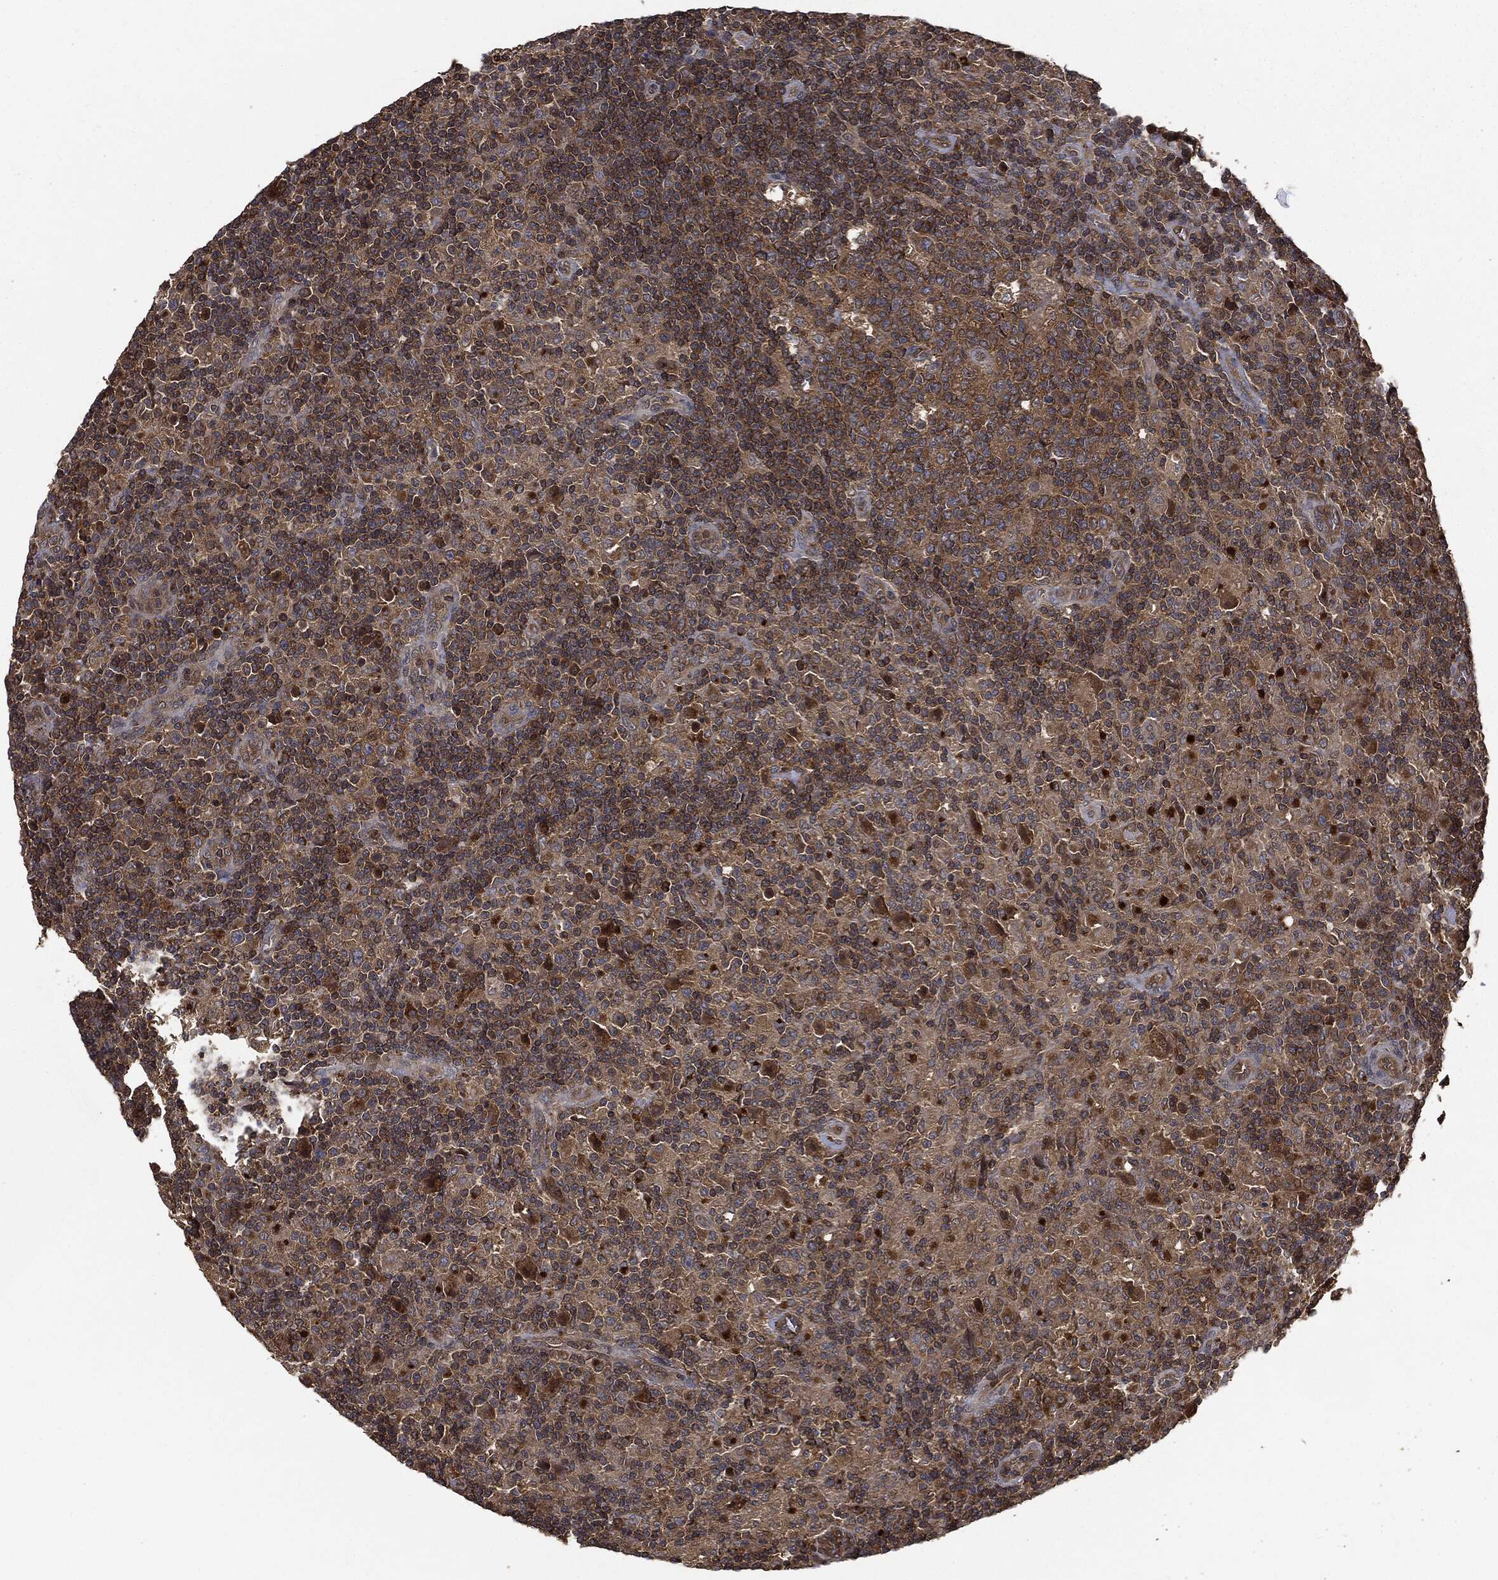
{"staining": {"intensity": "moderate", "quantity": "25%-75%", "location": "cytoplasmic/membranous"}, "tissue": "lymphoma", "cell_type": "Tumor cells", "image_type": "cancer", "snomed": [{"axis": "morphology", "description": "Hodgkin's disease, NOS"}, {"axis": "topography", "description": "Lymph node"}], "caption": "This image shows immunohistochemistry staining of lymphoma, with medium moderate cytoplasmic/membranous positivity in about 25%-75% of tumor cells.", "gene": "BRAF", "patient": {"sex": "male", "age": 70}}